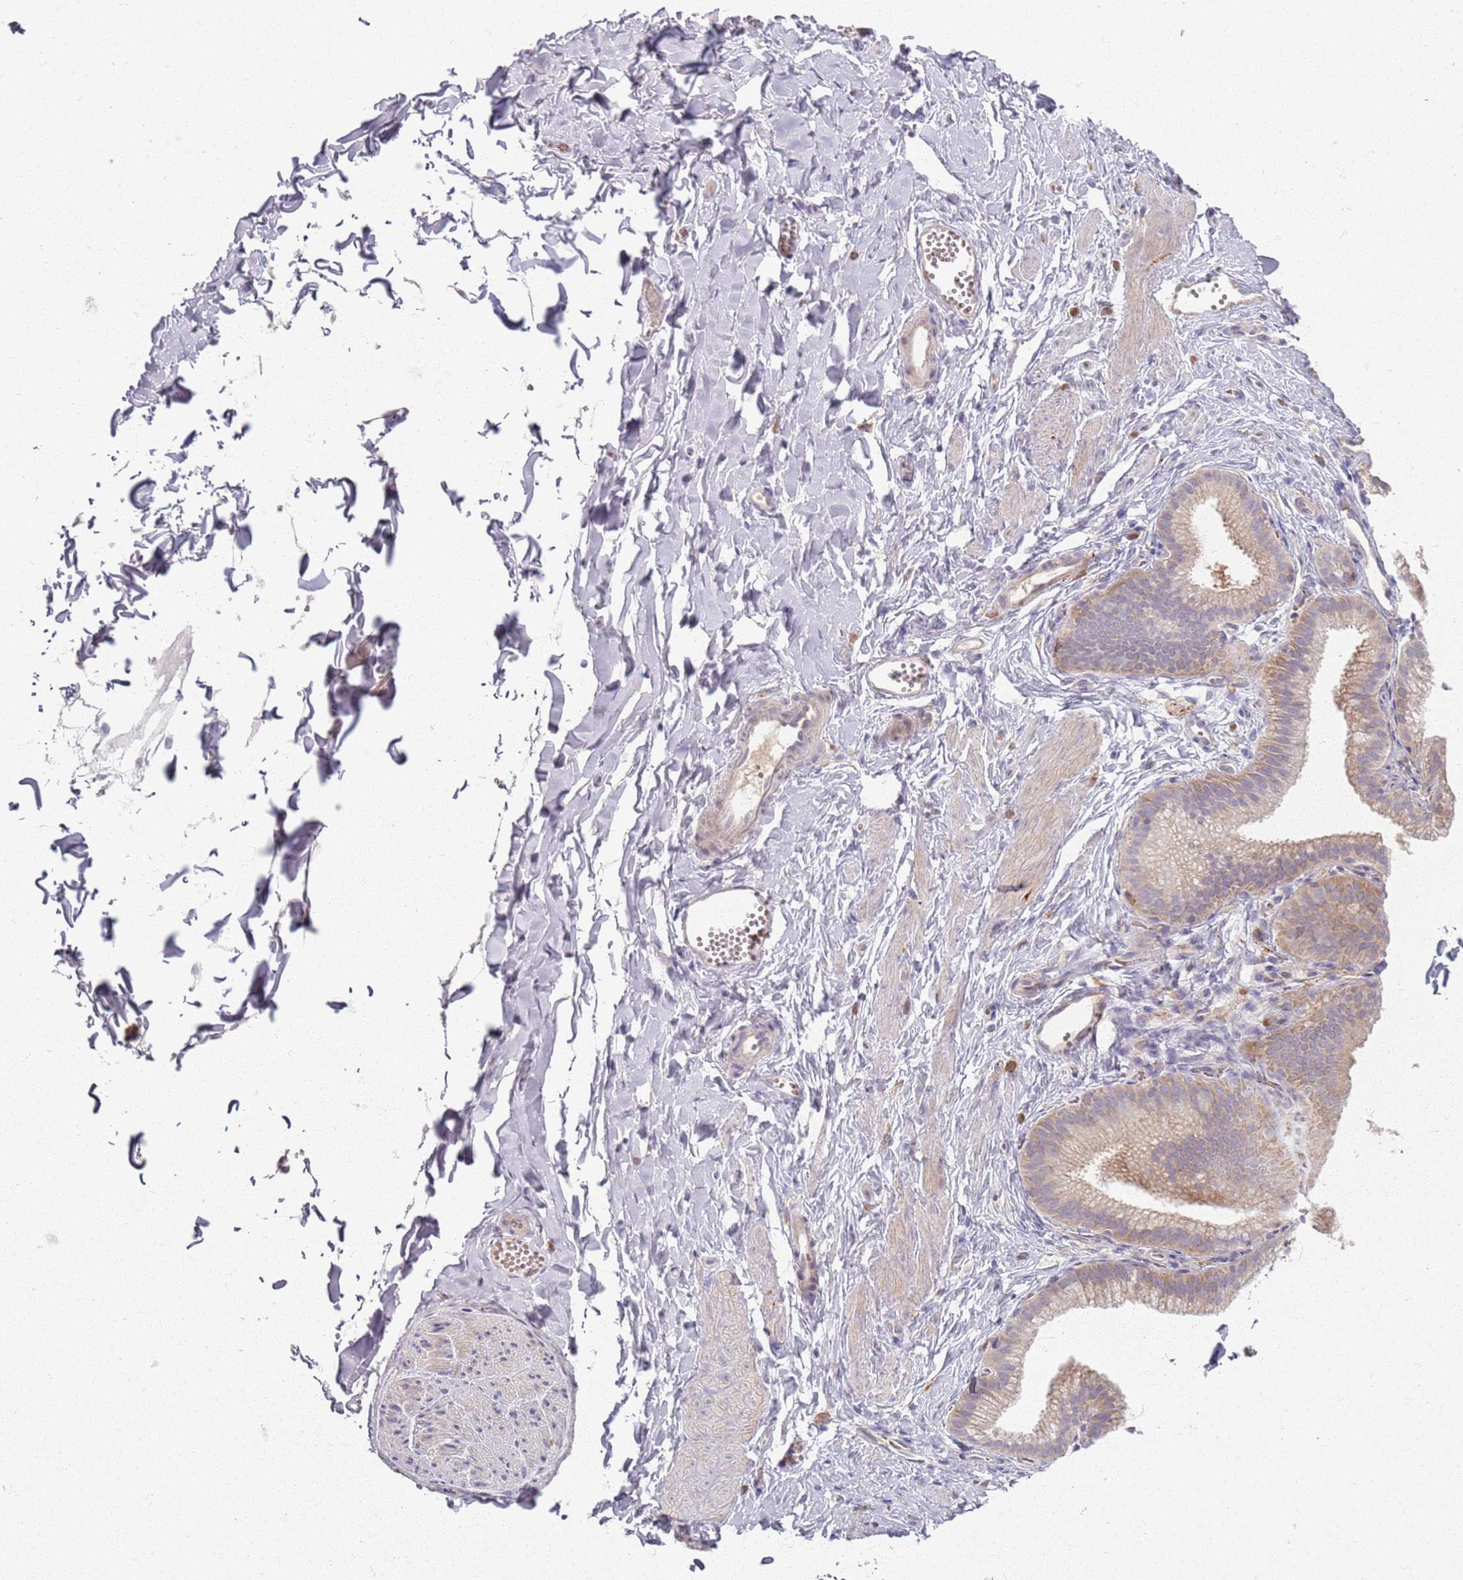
{"staining": {"intensity": "negative", "quantity": "none", "location": "none"}, "tissue": "adipose tissue", "cell_type": "Adipocytes", "image_type": "normal", "snomed": [{"axis": "morphology", "description": "Normal tissue, NOS"}, {"axis": "topography", "description": "Gallbladder"}, {"axis": "topography", "description": "Peripheral nerve tissue"}], "caption": "IHC of unremarkable human adipose tissue exhibits no expression in adipocytes.", "gene": "ZDHHC2", "patient": {"sex": "male", "age": 38}}